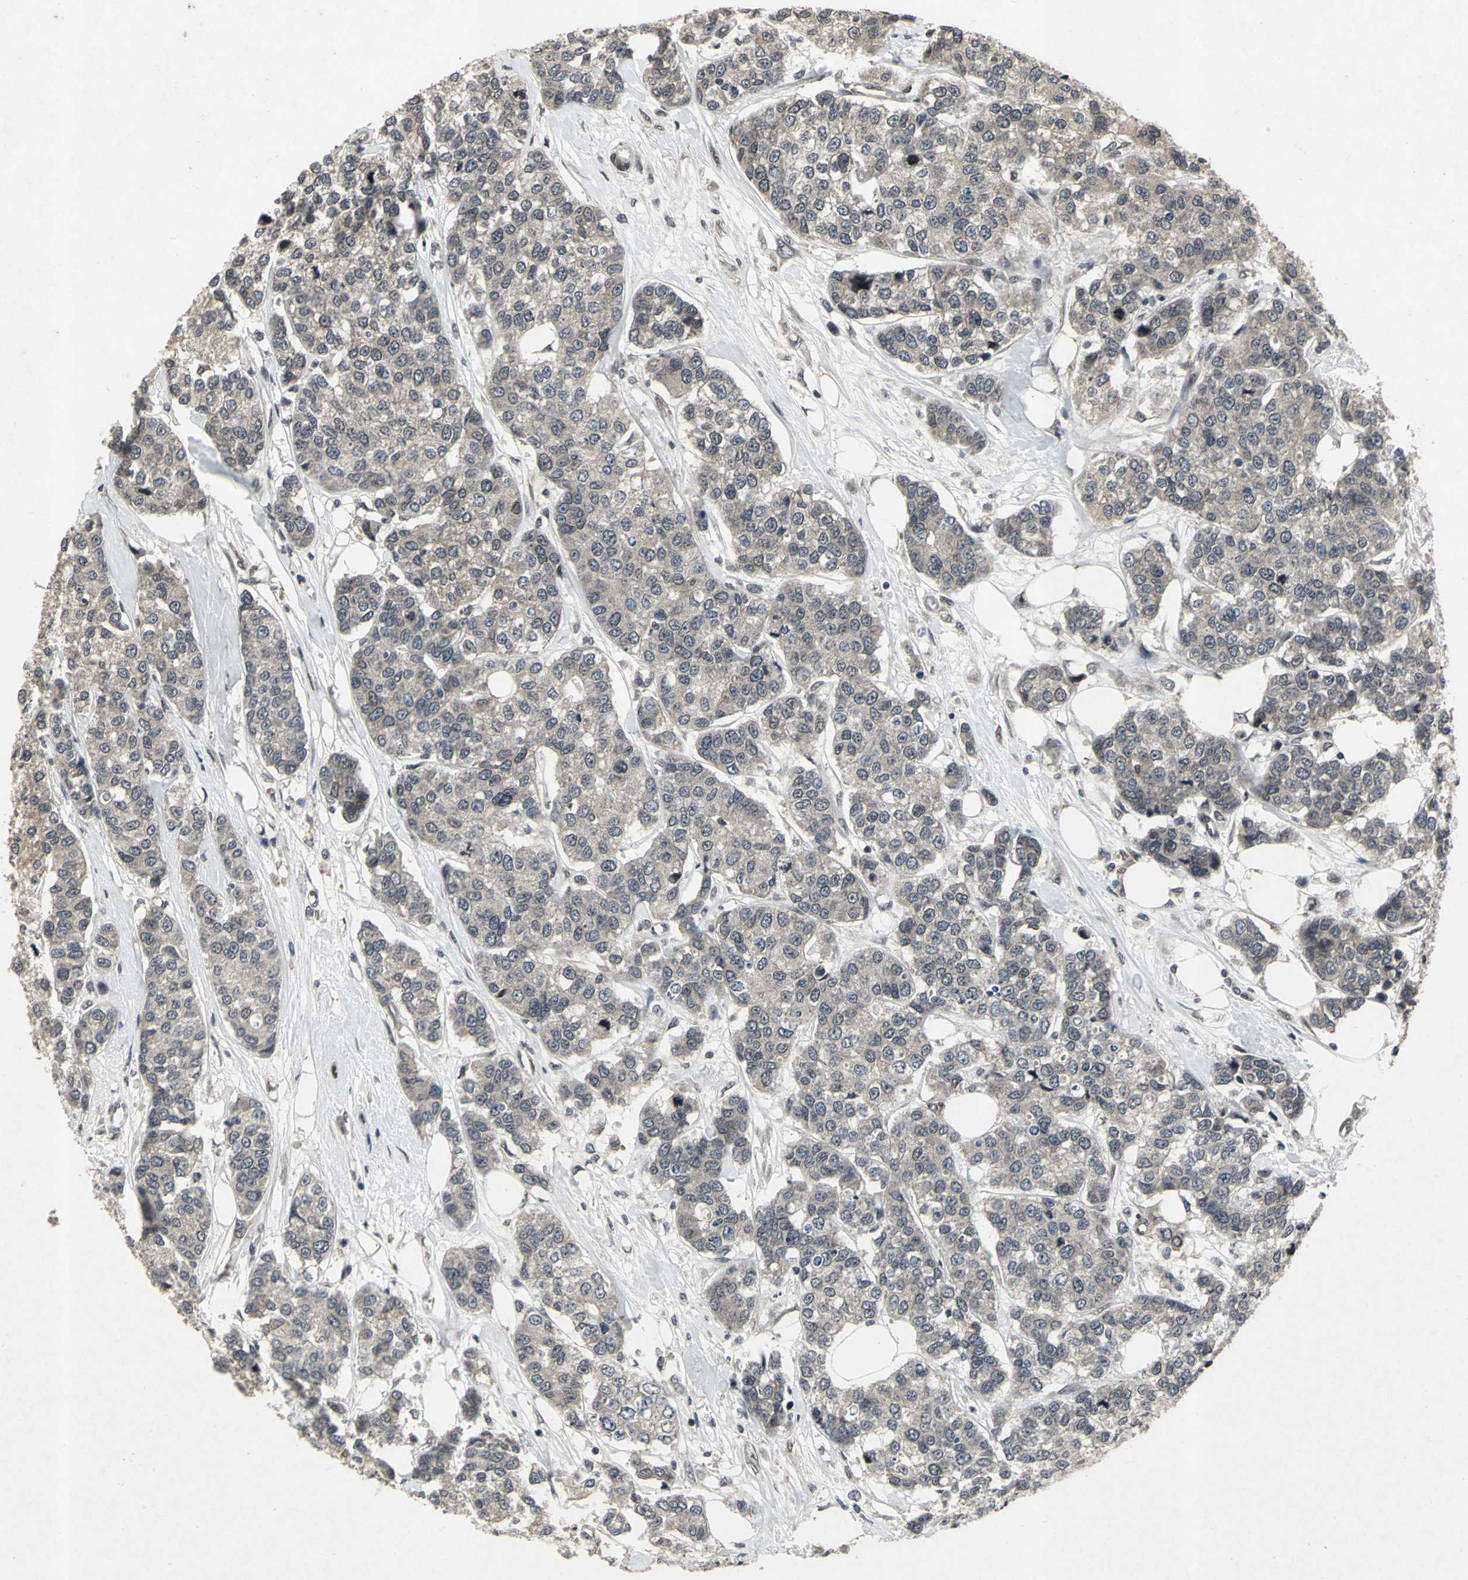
{"staining": {"intensity": "weak", "quantity": ">75%", "location": "cytoplasmic/membranous"}, "tissue": "breast cancer", "cell_type": "Tumor cells", "image_type": "cancer", "snomed": [{"axis": "morphology", "description": "Duct carcinoma"}, {"axis": "topography", "description": "Breast"}], "caption": "This micrograph shows immunohistochemistry staining of breast invasive ductal carcinoma, with low weak cytoplasmic/membranous expression in about >75% of tumor cells.", "gene": "SH2B3", "patient": {"sex": "female", "age": 51}}